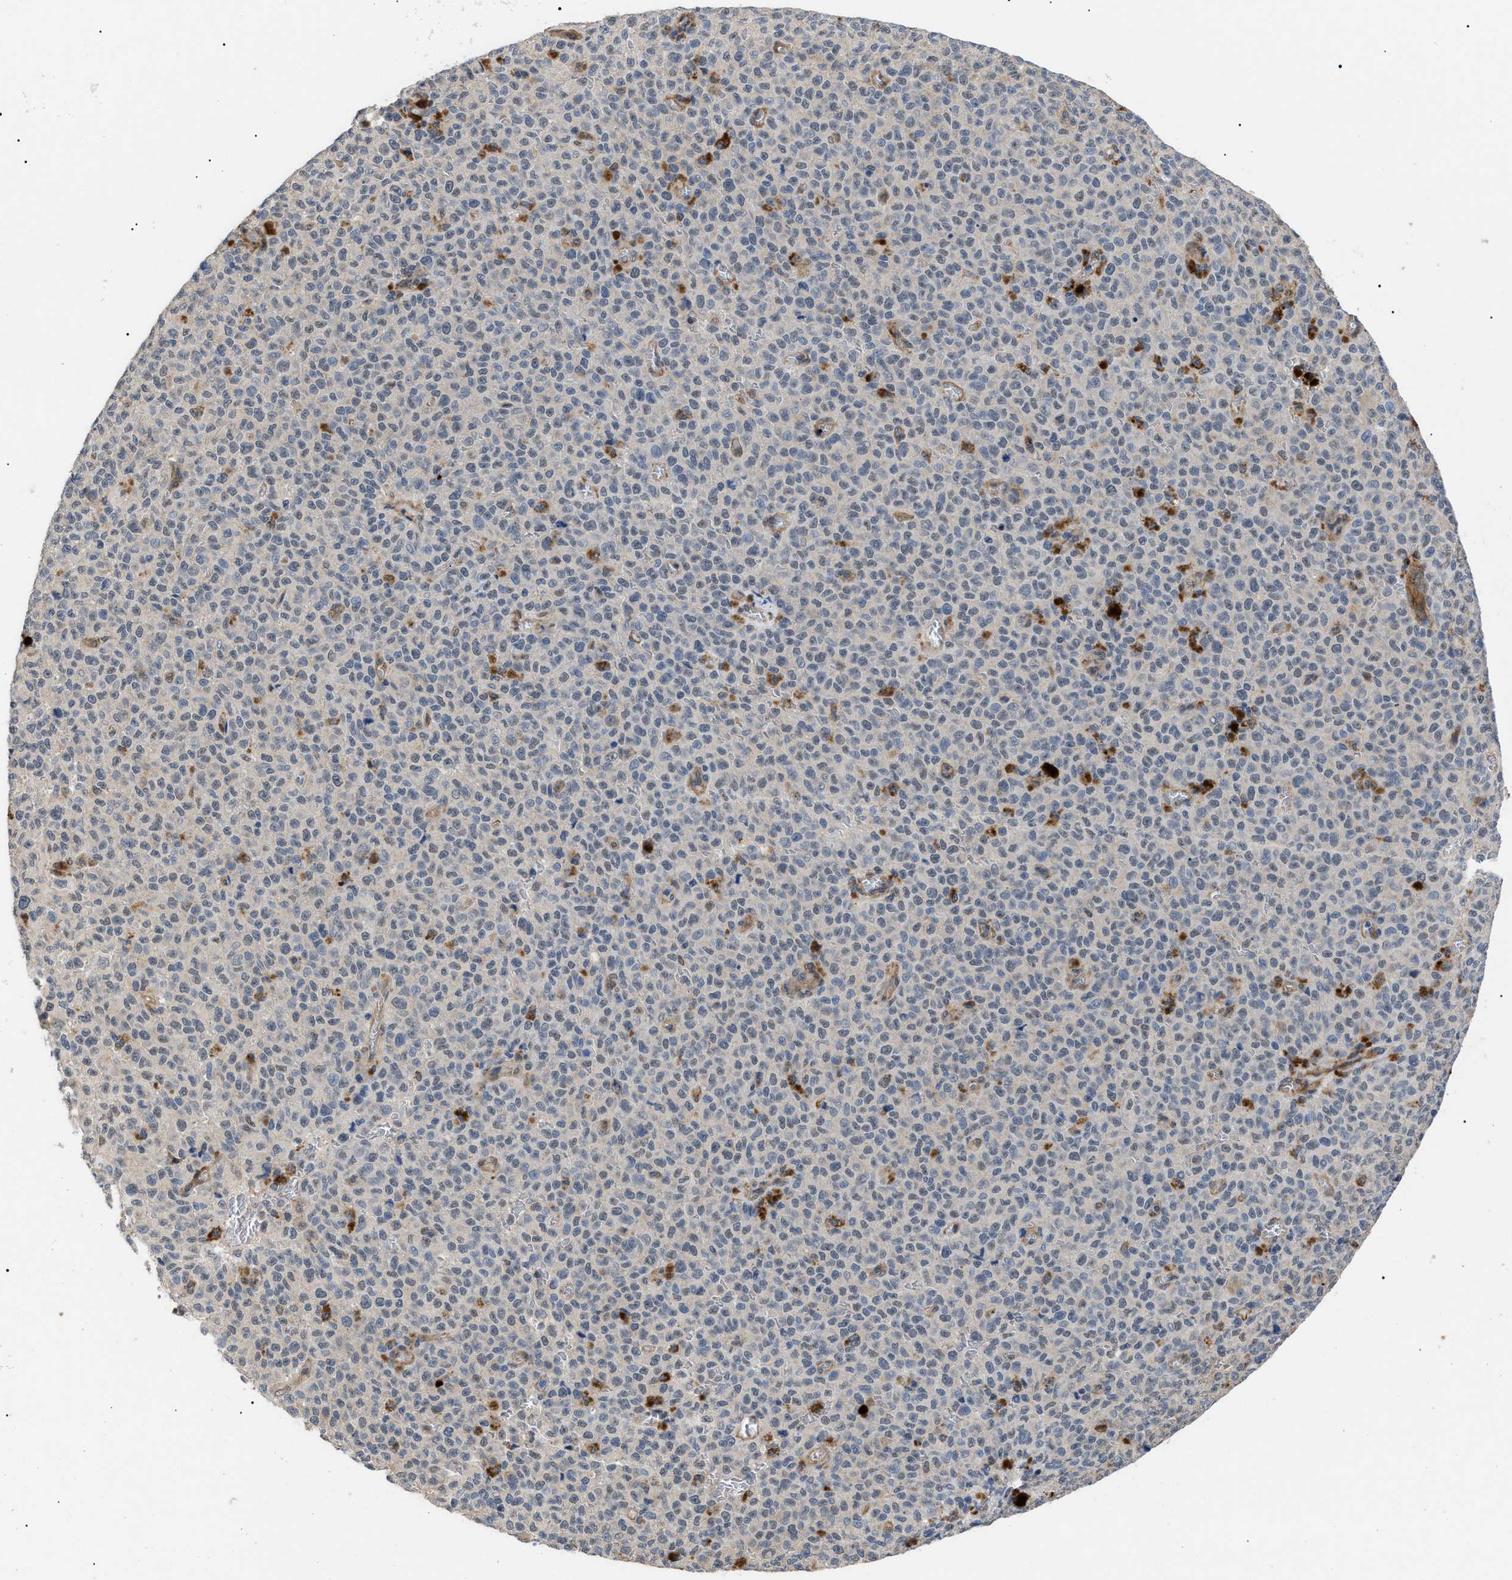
{"staining": {"intensity": "weak", "quantity": "<25%", "location": "nuclear"}, "tissue": "melanoma", "cell_type": "Tumor cells", "image_type": "cancer", "snomed": [{"axis": "morphology", "description": "Malignant melanoma, NOS"}, {"axis": "topography", "description": "Skin"}], "caption": "An IHC histopathology image of malignant melanoma is shown. There is no staining in tumor cells of malignant melanoma.", "gene": "CRCP", "patient": {"sex": "female", "age": 82}}